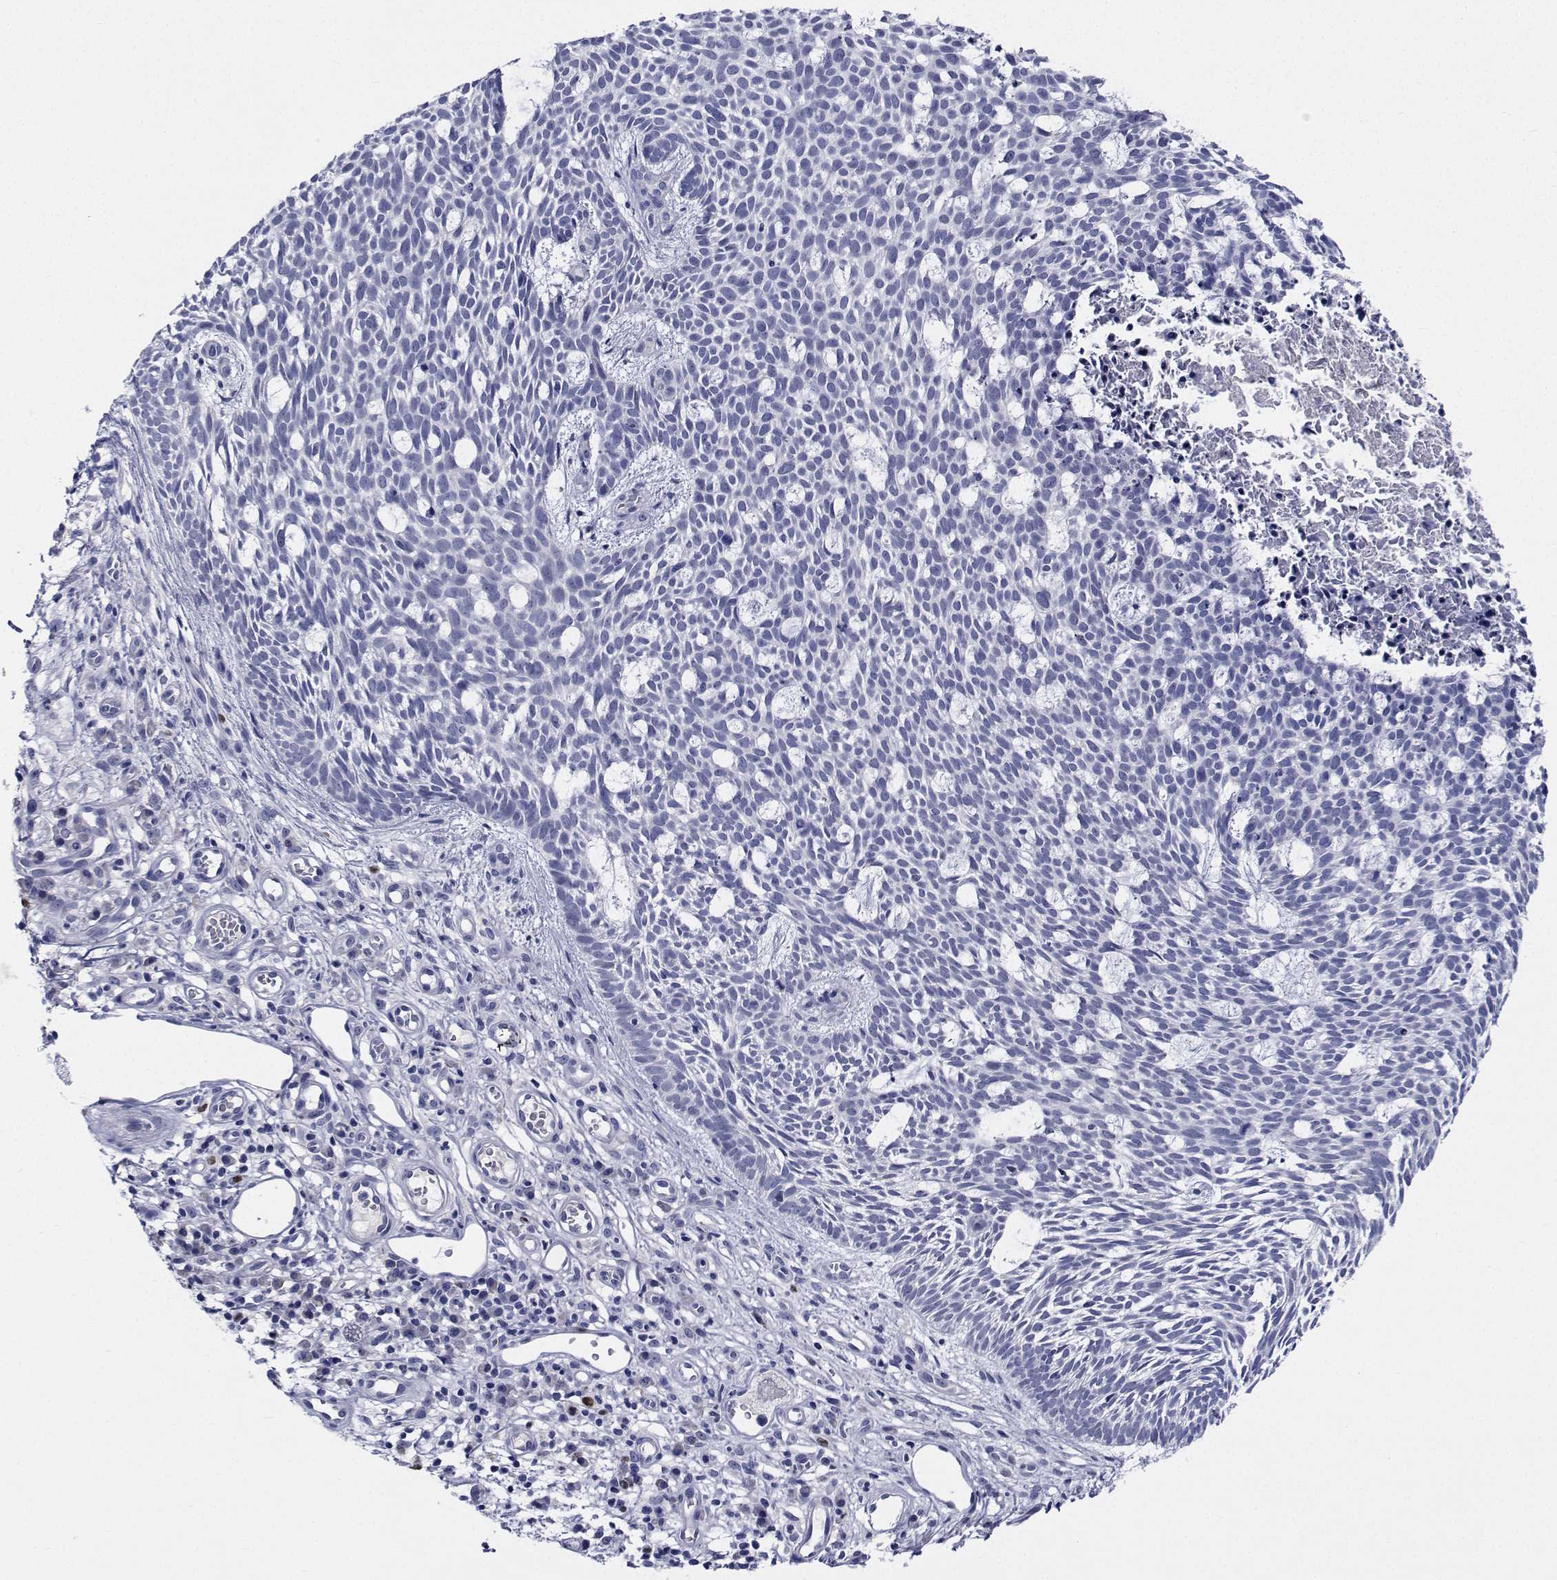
{"staining": {"intensity": "negative", "quantity": "none", "location": "none"}, "tissue": "skin cancer", "cell_type": "Tumor cells", "image_type": "cancer", "snomed": [{"axis": "morphology", "description": "Basal cell carcinoma"}, {"axis": "topography", "description": "Skin"}], "caption": "DAB (3,3'-diaminobenzidine) immunohistochemical staining of skin basal cell carcinoma shows no significant expression in tumor cells.", "gene": "PLXNA4", "patient": {"sex": "male", "age": 59}}